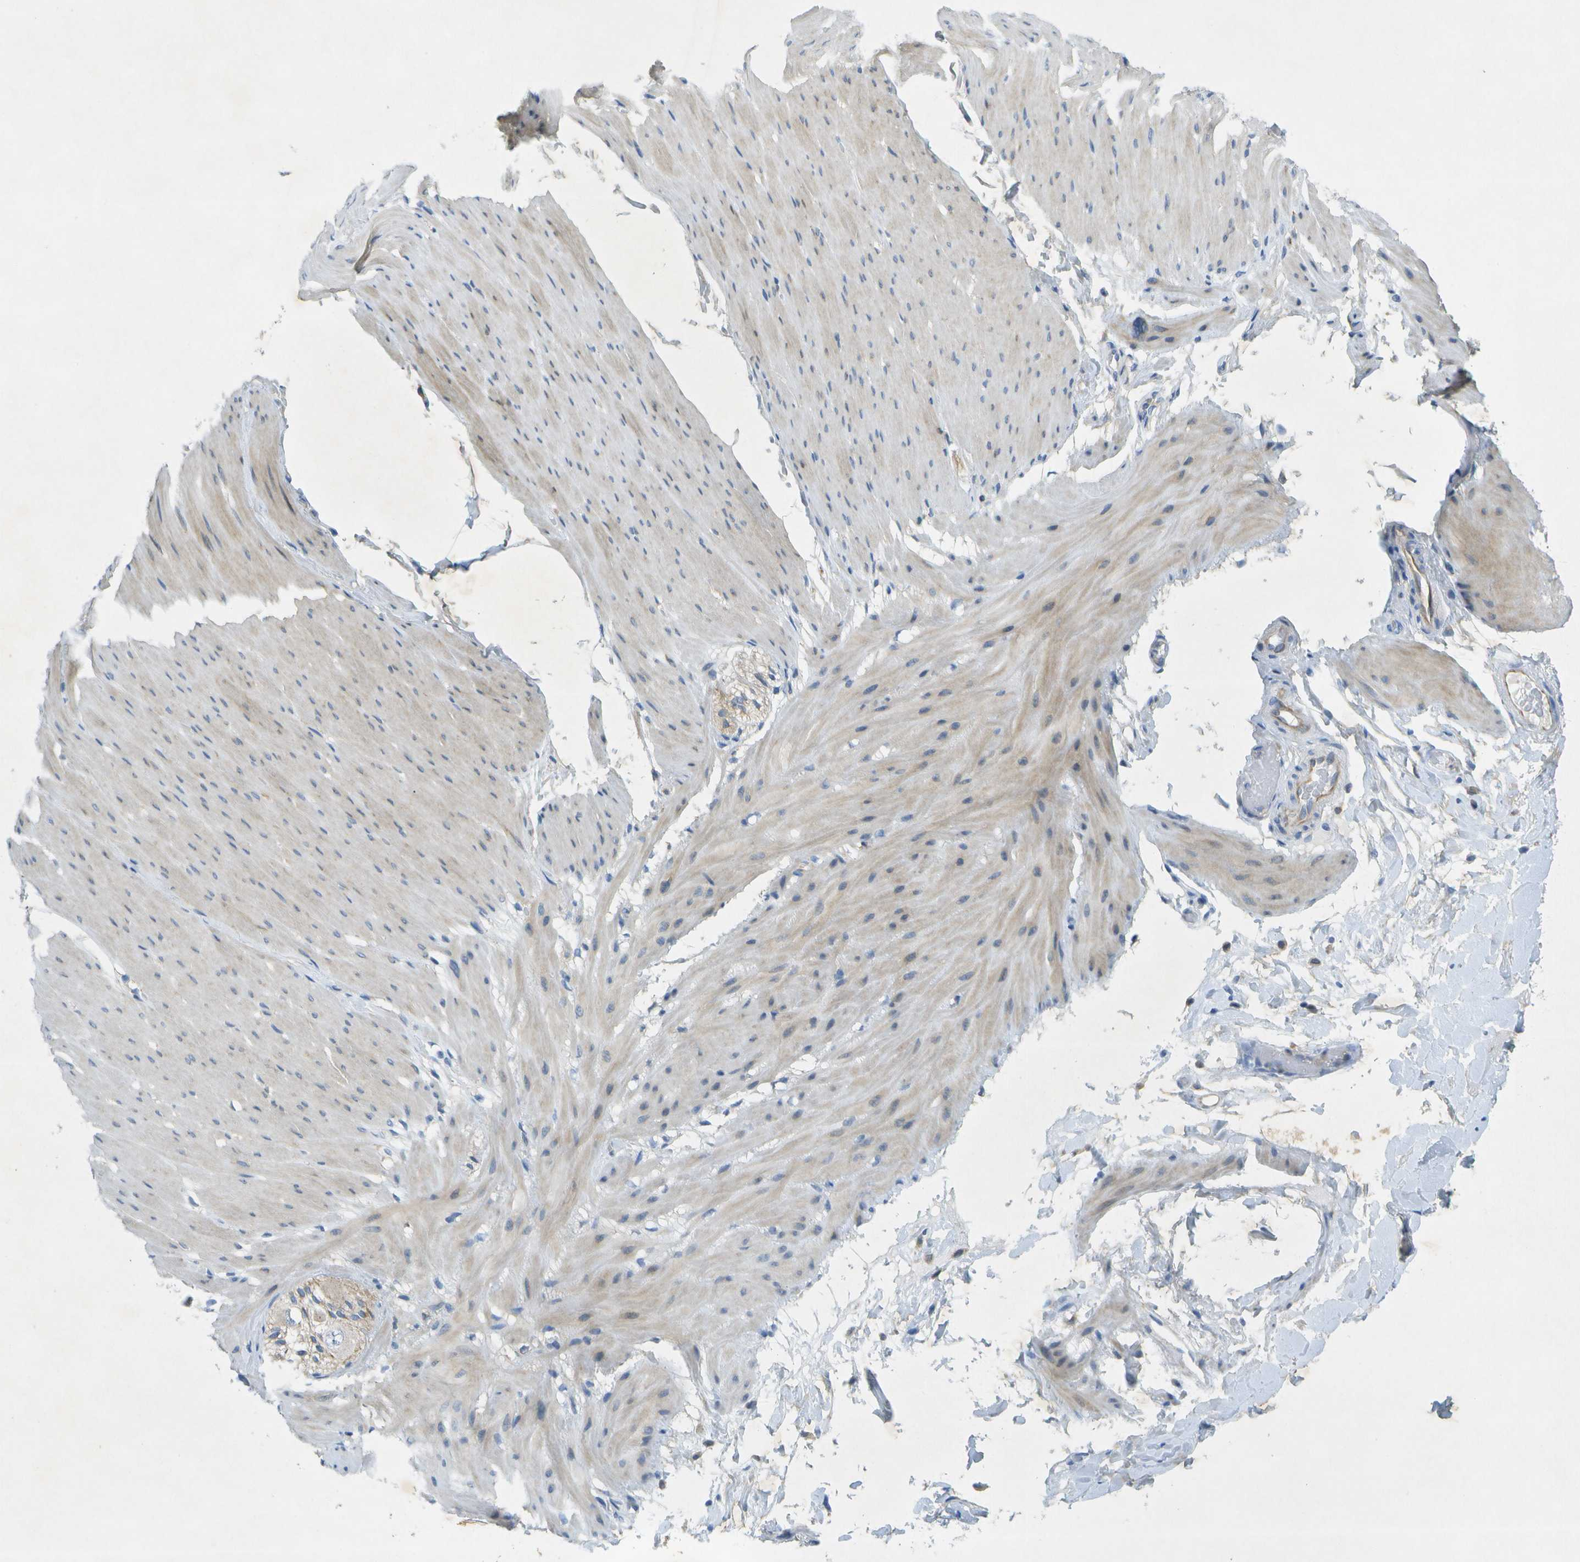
{"staining": {"intensity": "weak", "quantity": ">75%", "location": "cytoplasmic/membranous"}, "tissue": "smooth muscle", "cell_type": "Smooth muscle cells", "image_type": "normal", "snomed": [{"axis": "morphology", "description": "Normal tissue, NOS"}, {"axis": "topography", "description": "Smooth muscle"}, {"axis": "topography", "description": "Colon"}], "caption": "DAB (3,3'-diaminobenzidine) immunohistochemical staining of normal smooth muscle reveals weak cytoplasmic/membranous protein positivity in about >75% of smooth muscle cells.", "gene": "WNK2", "patient": {"sex": "male", "age": 67}}